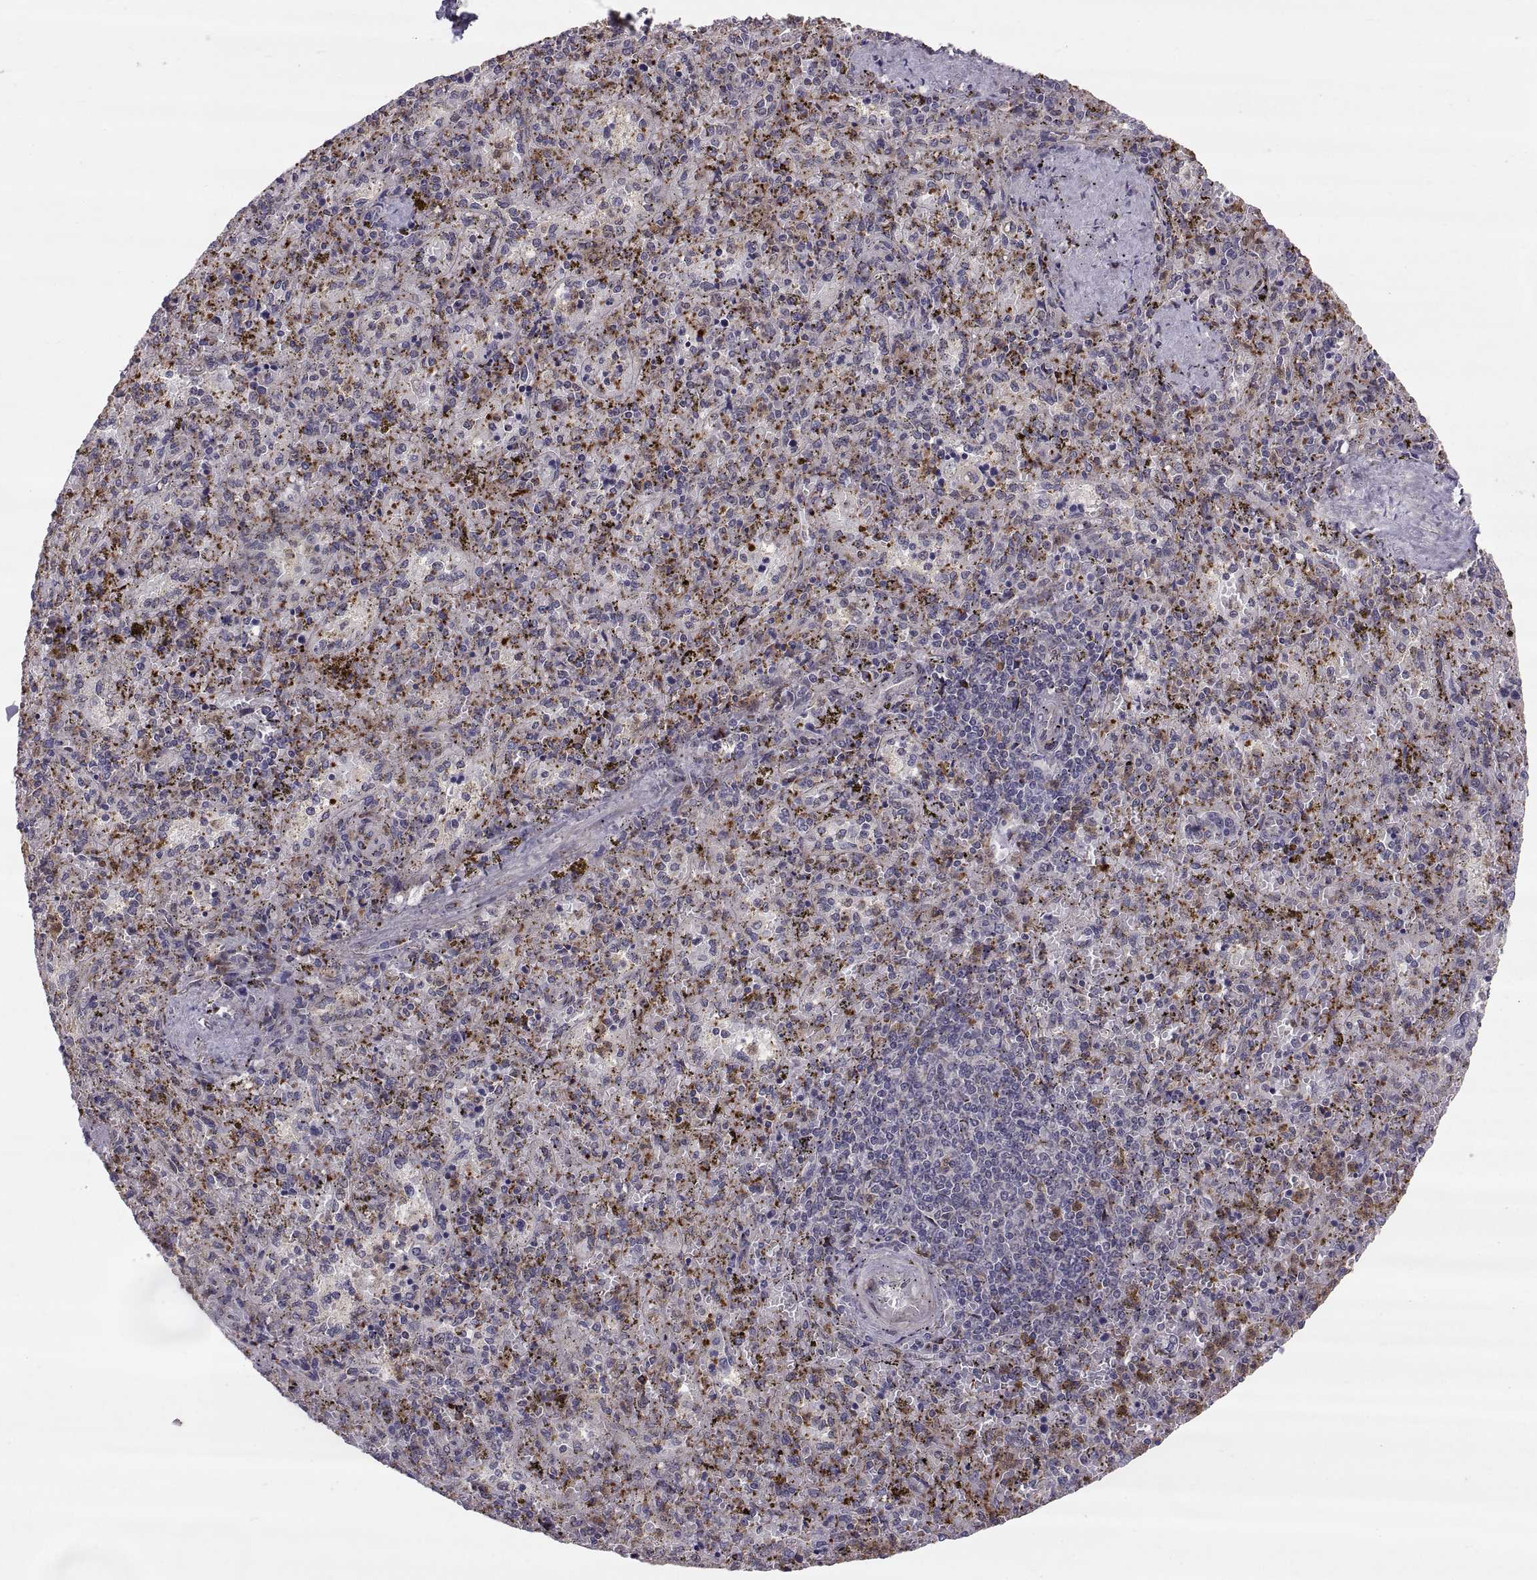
{"staining": {"intensity": "moderate", "quantity": ">75%", "location": "cytoplasmic/membranous"}, "tissue": "spleen", "cell_type": "Cells in red pulp", "image_type": "normal", "snomed": [{"axis": "morphology", "description": "Normal tissue, NOS"}, {"axis": "topography", "description": "Spleen"}], "caption": "Immunohistochemistry of benign spleen displays medium levels of moderate cytoplasmic/membranous expression in approximately >75% of cells in red pulp.", "gene": "TESC", "patient": {"sex": "female", "age": 50}}